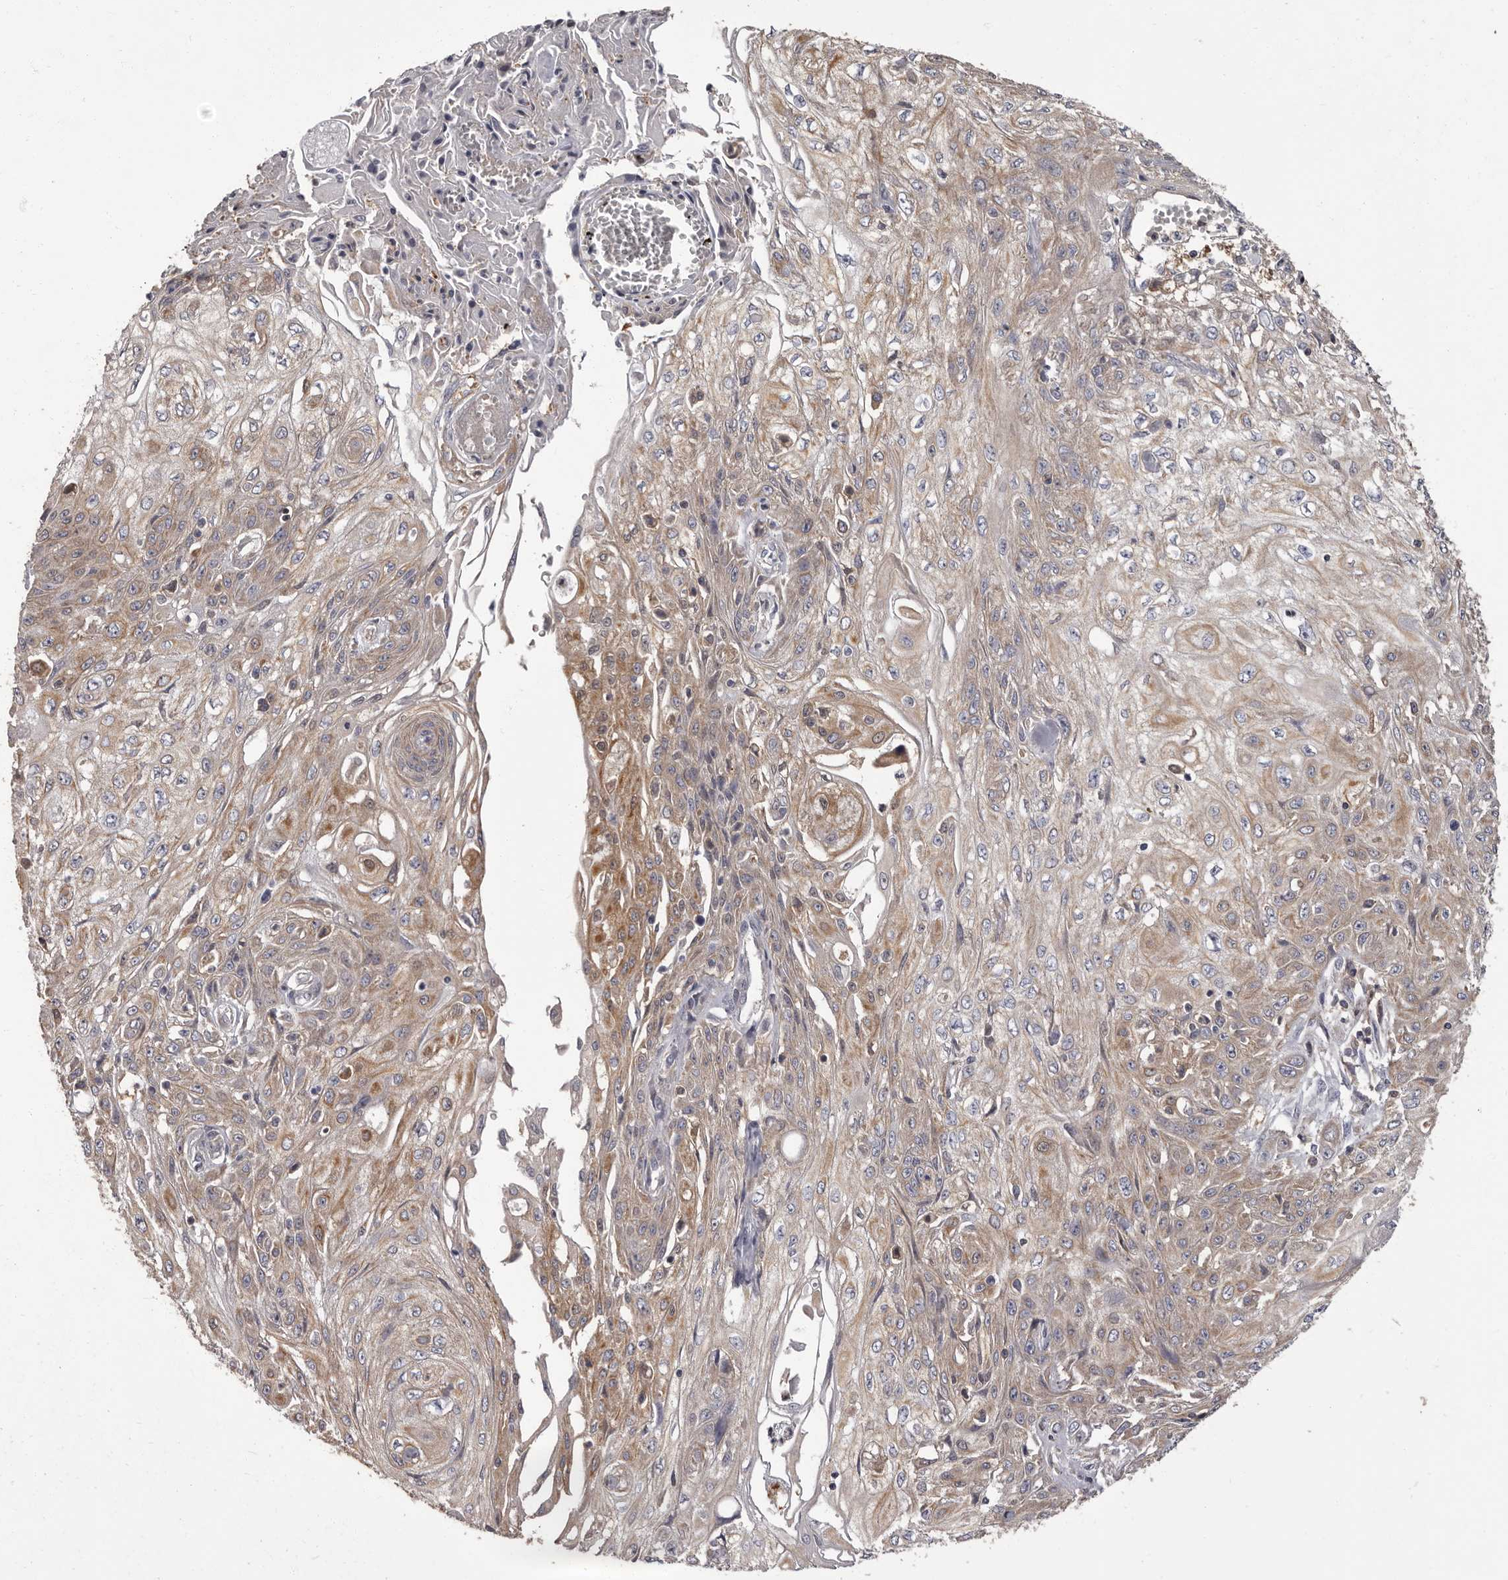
{"staining": {"intensity": "weak", "quantity": ">75%", "location": "cytoplasmic/membranous"}, "tissue": "skin cancer", "cell_type": "Tumor cells", "image_type": "cancer", "snomed": [{"axis": "morphology", "description": "Squamous cell carcinoma, NOS"}, {"axis": "morphology", "description": "Squamous cell carcinoma, metastatic, NOS"}, {"axis": "topography", "description": "Skin"}, {"axis": "topography", "description": "Lymph node"}], "caption": "Immunohistochemistry (IHC) of human skin cancer (metastatic squamous cell carcinoma) shows low levels of weak cytoplasmic/membranous staining in approximately >75% of tumor cells. Immunohistochemistry (IHC) stains the protein of interest in brown and the nuclei are stained blue.", "gene": "APEH", "patient": {"sex": "male", "age": 75}}